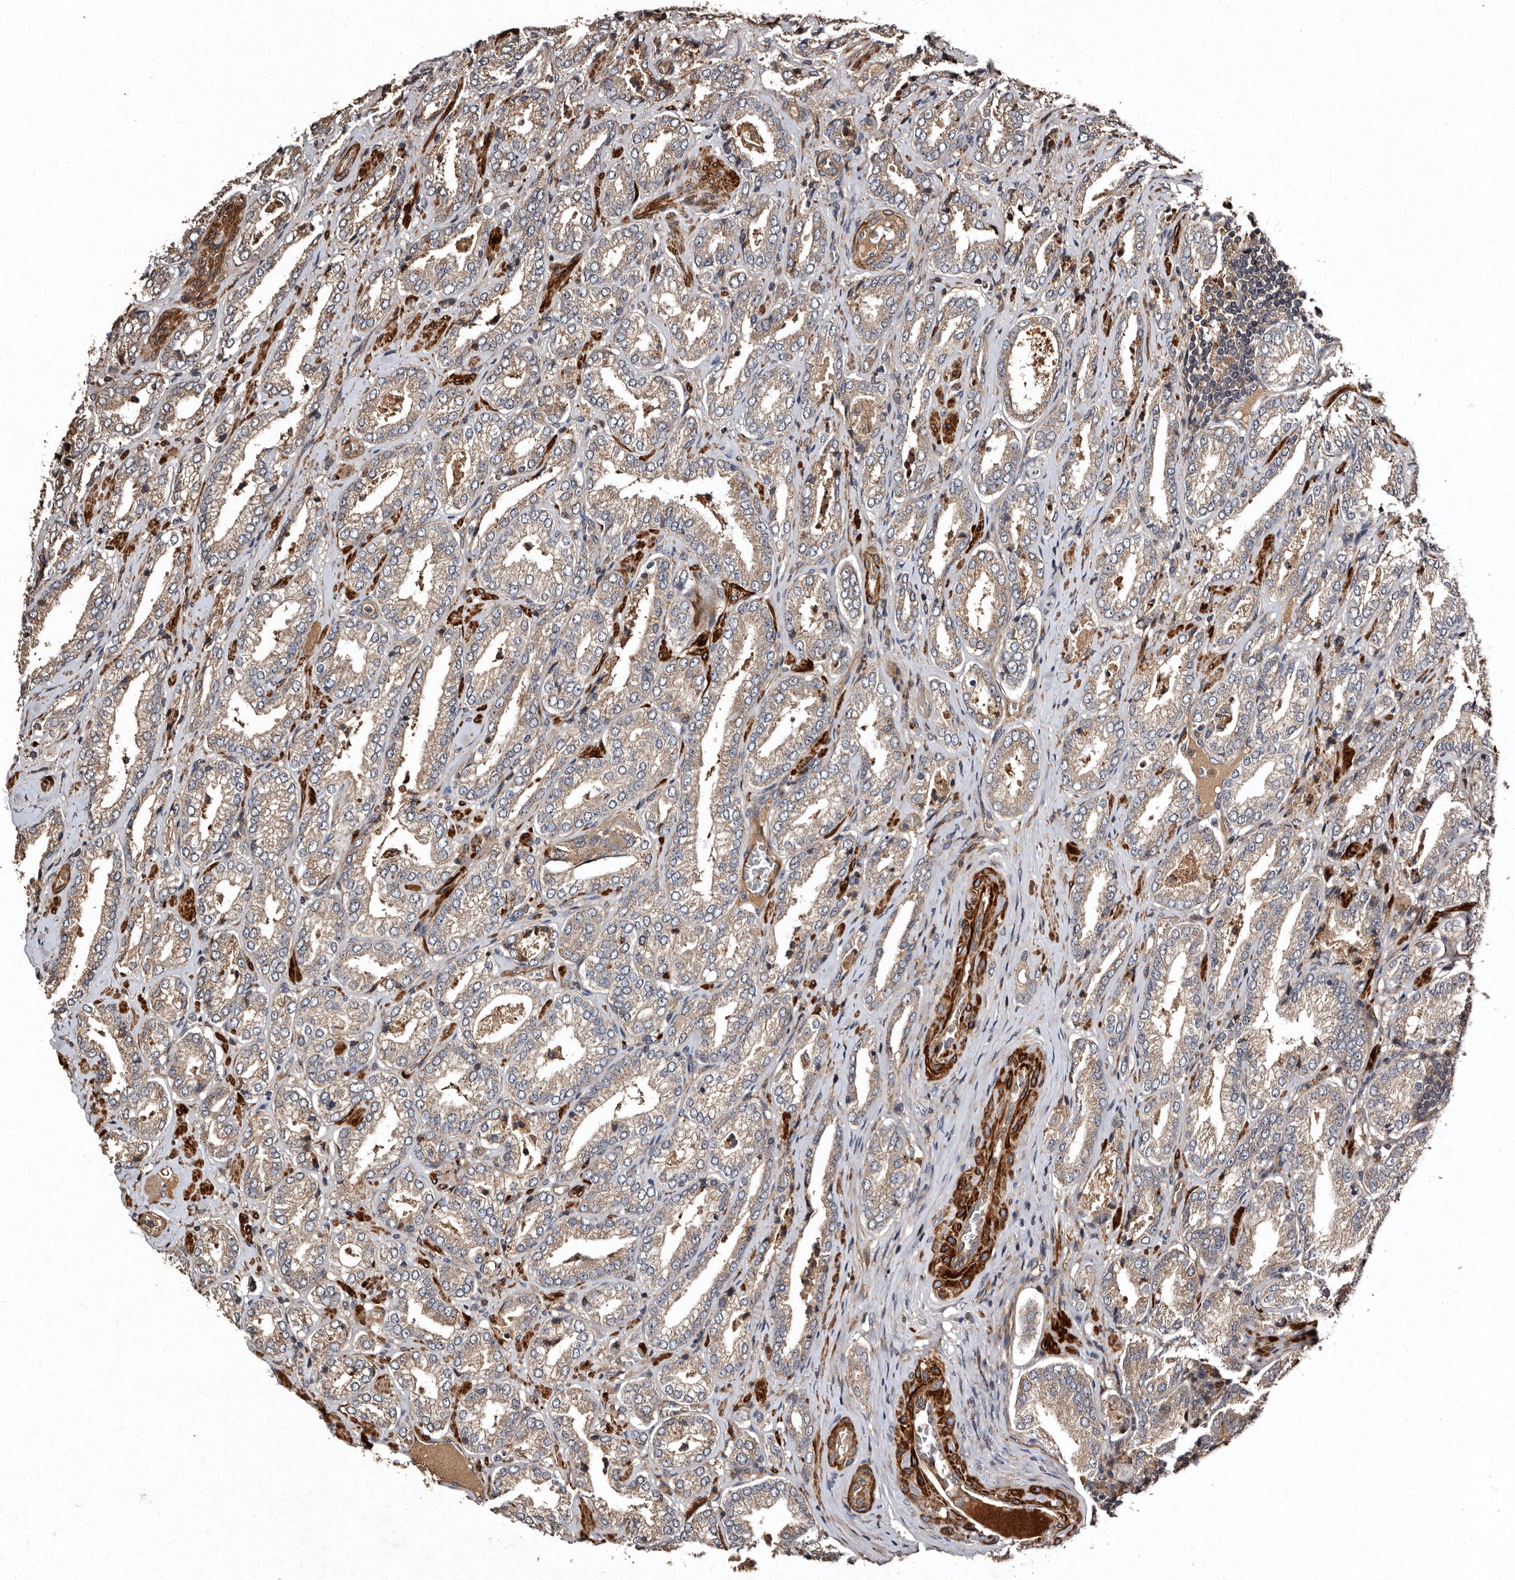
{"staining": {"intensity": "moderate", "quantity": ">75%", "location": "cytoplasmic/membranous"}, "tissue": "prostate cancer", "cell_type": "Tumor cells", "image_type": "cancer", "snomed": [{"axis": "morphology", "description": "Adenocarcinoma, Low grade"}, {"axis": "topography", "description": "Prostate"}], "caption": "DAB immunohistochemical staining of human adenocarcinoma (low-grade) (prostate) shows moderate cytoplasmic/membranous protein staining in approximately >75% of tumor cells.", "gene": "PRKD3", "patient": {"sex": "male", "age": 62}}